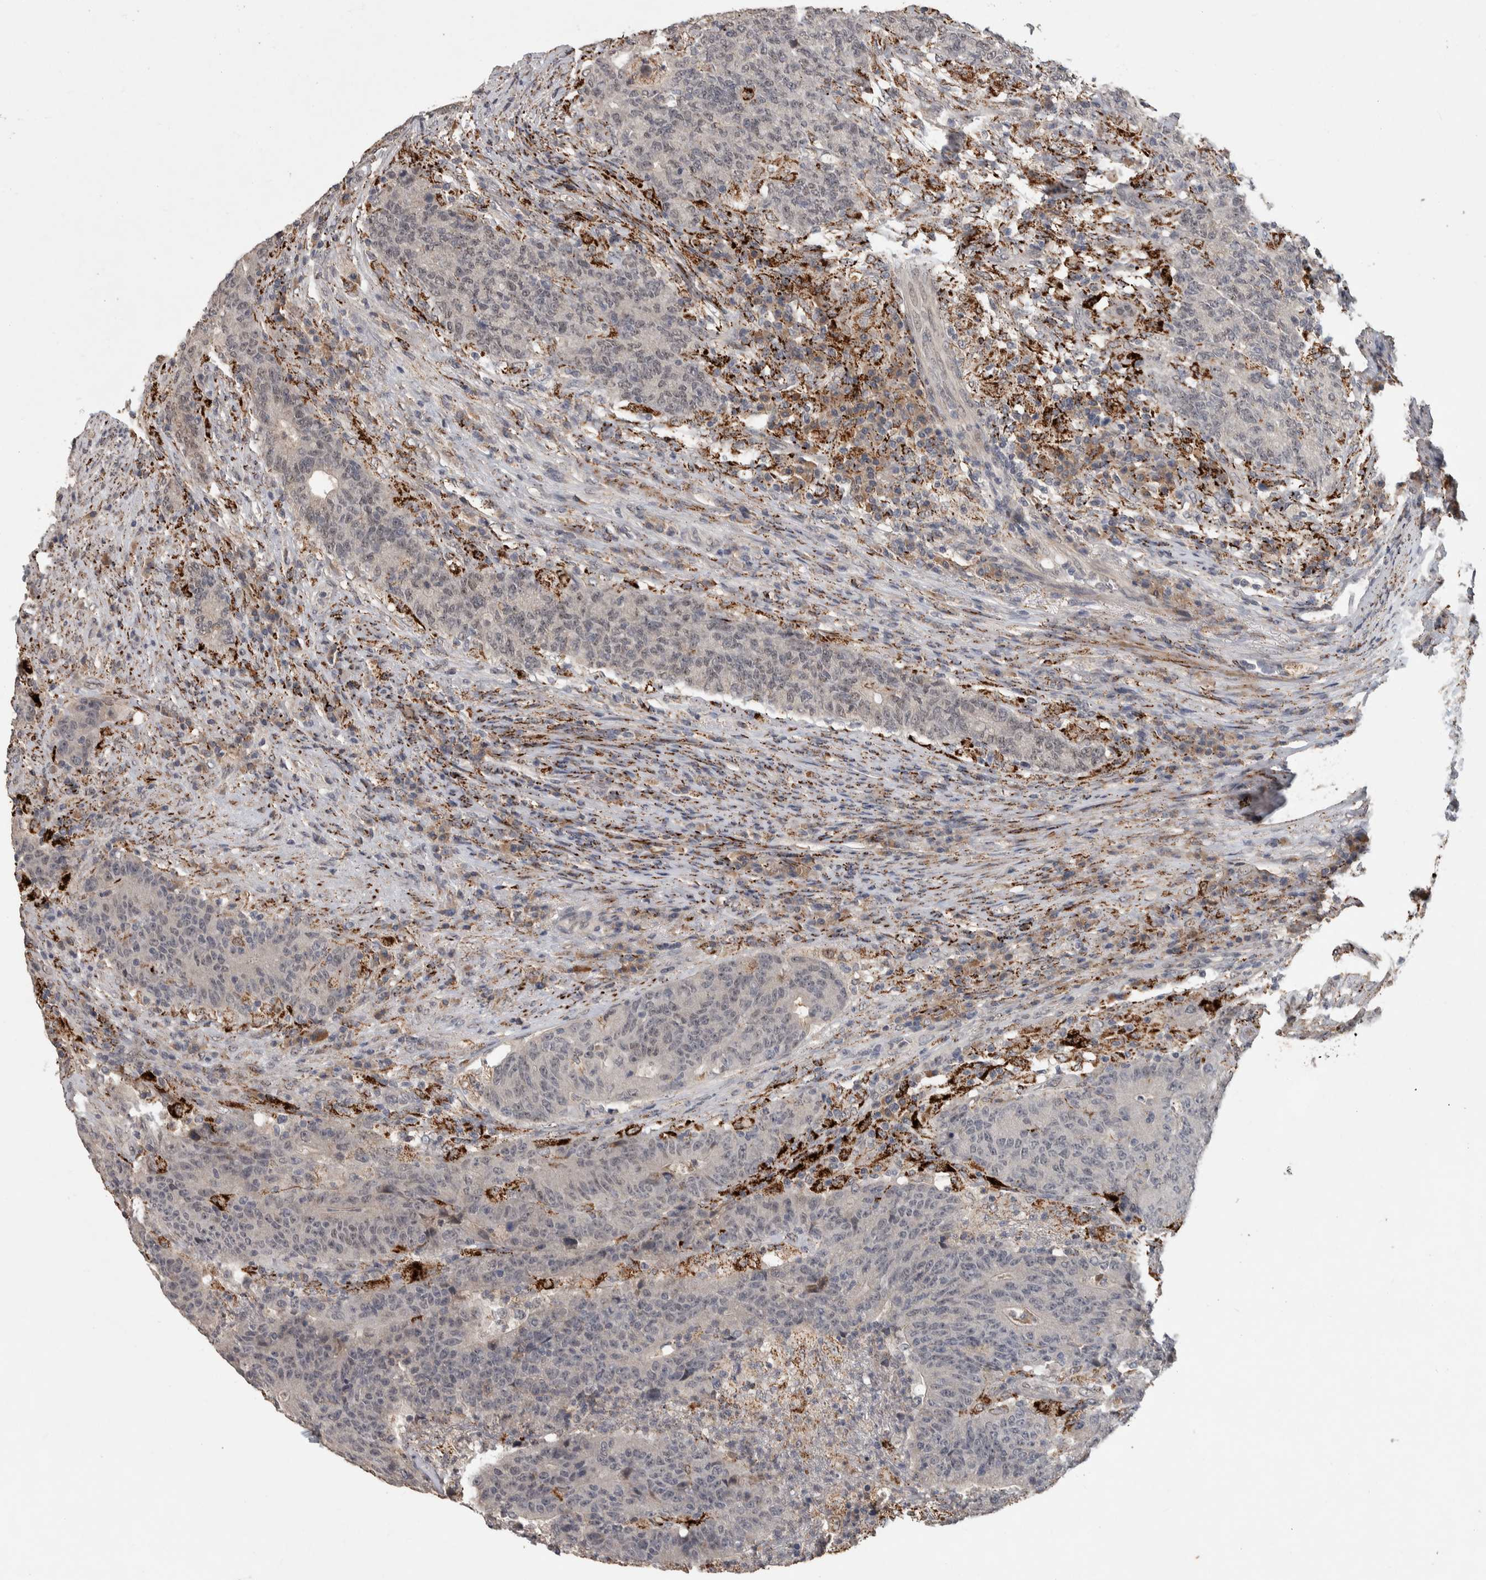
{"staining": {"intensity": "negative", "quantity": "none", "location": "none"}, "tissue": "colorectal cancer", "cell_type": "Tumor cells", "image_type": "cancer", "snomed": [{"axis": "morphology", "description": "Normal tissue, NOS"}, {"axis": "morphology", "description": "Adenocarcinoma, NOS"}, {"axis": "topography", "description": "Colon"}], "caption": "Histopathology image shows no significant protein staining in tumor cells of colorectal adenocarcinoma.", "gene": "CHRM3", "patient": {"sex": "female", "age": 75}}